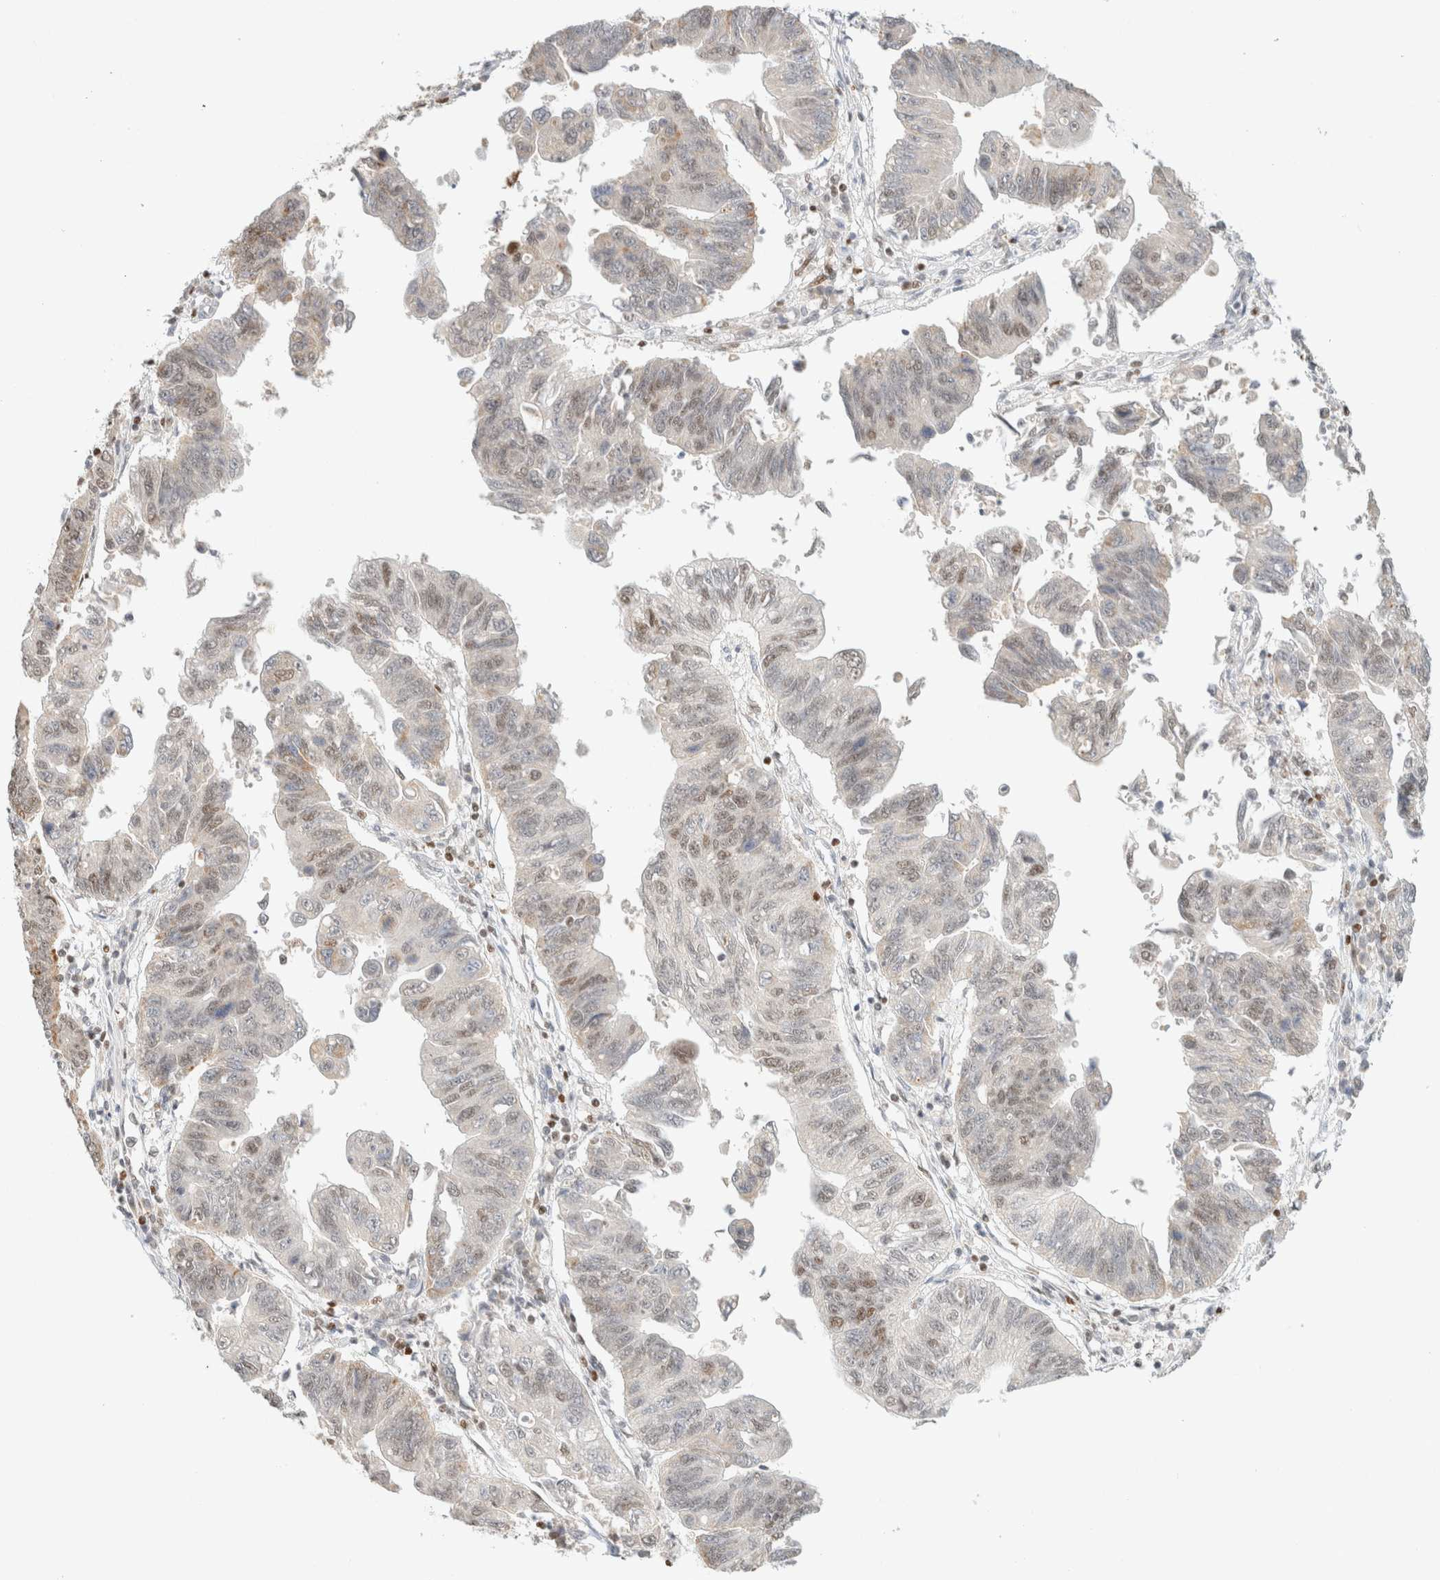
{"staining": {"intensity": "weak", "quantity": "<25%", "location": "nuclear"}, "tissue": "stomach cancer", "cell_type": "Tumor cells", "image_type": "cancer", "snomed": [{"axis": "morphology", "description": "Adenocarcinoma, NOS"}, {"axis": "topography", "description": "Stomach"}], "caption": "Immunohistochemistry (IHC) photomicrograph of neoplastic tissue: human stomach adenocarcinoma stained with DAB (3,3'-diaminobenzidine) demonstrates no significant protein staining in tumor cells.", "gene": "DDB2", "patient": {"sex": "male", "age": 59}}